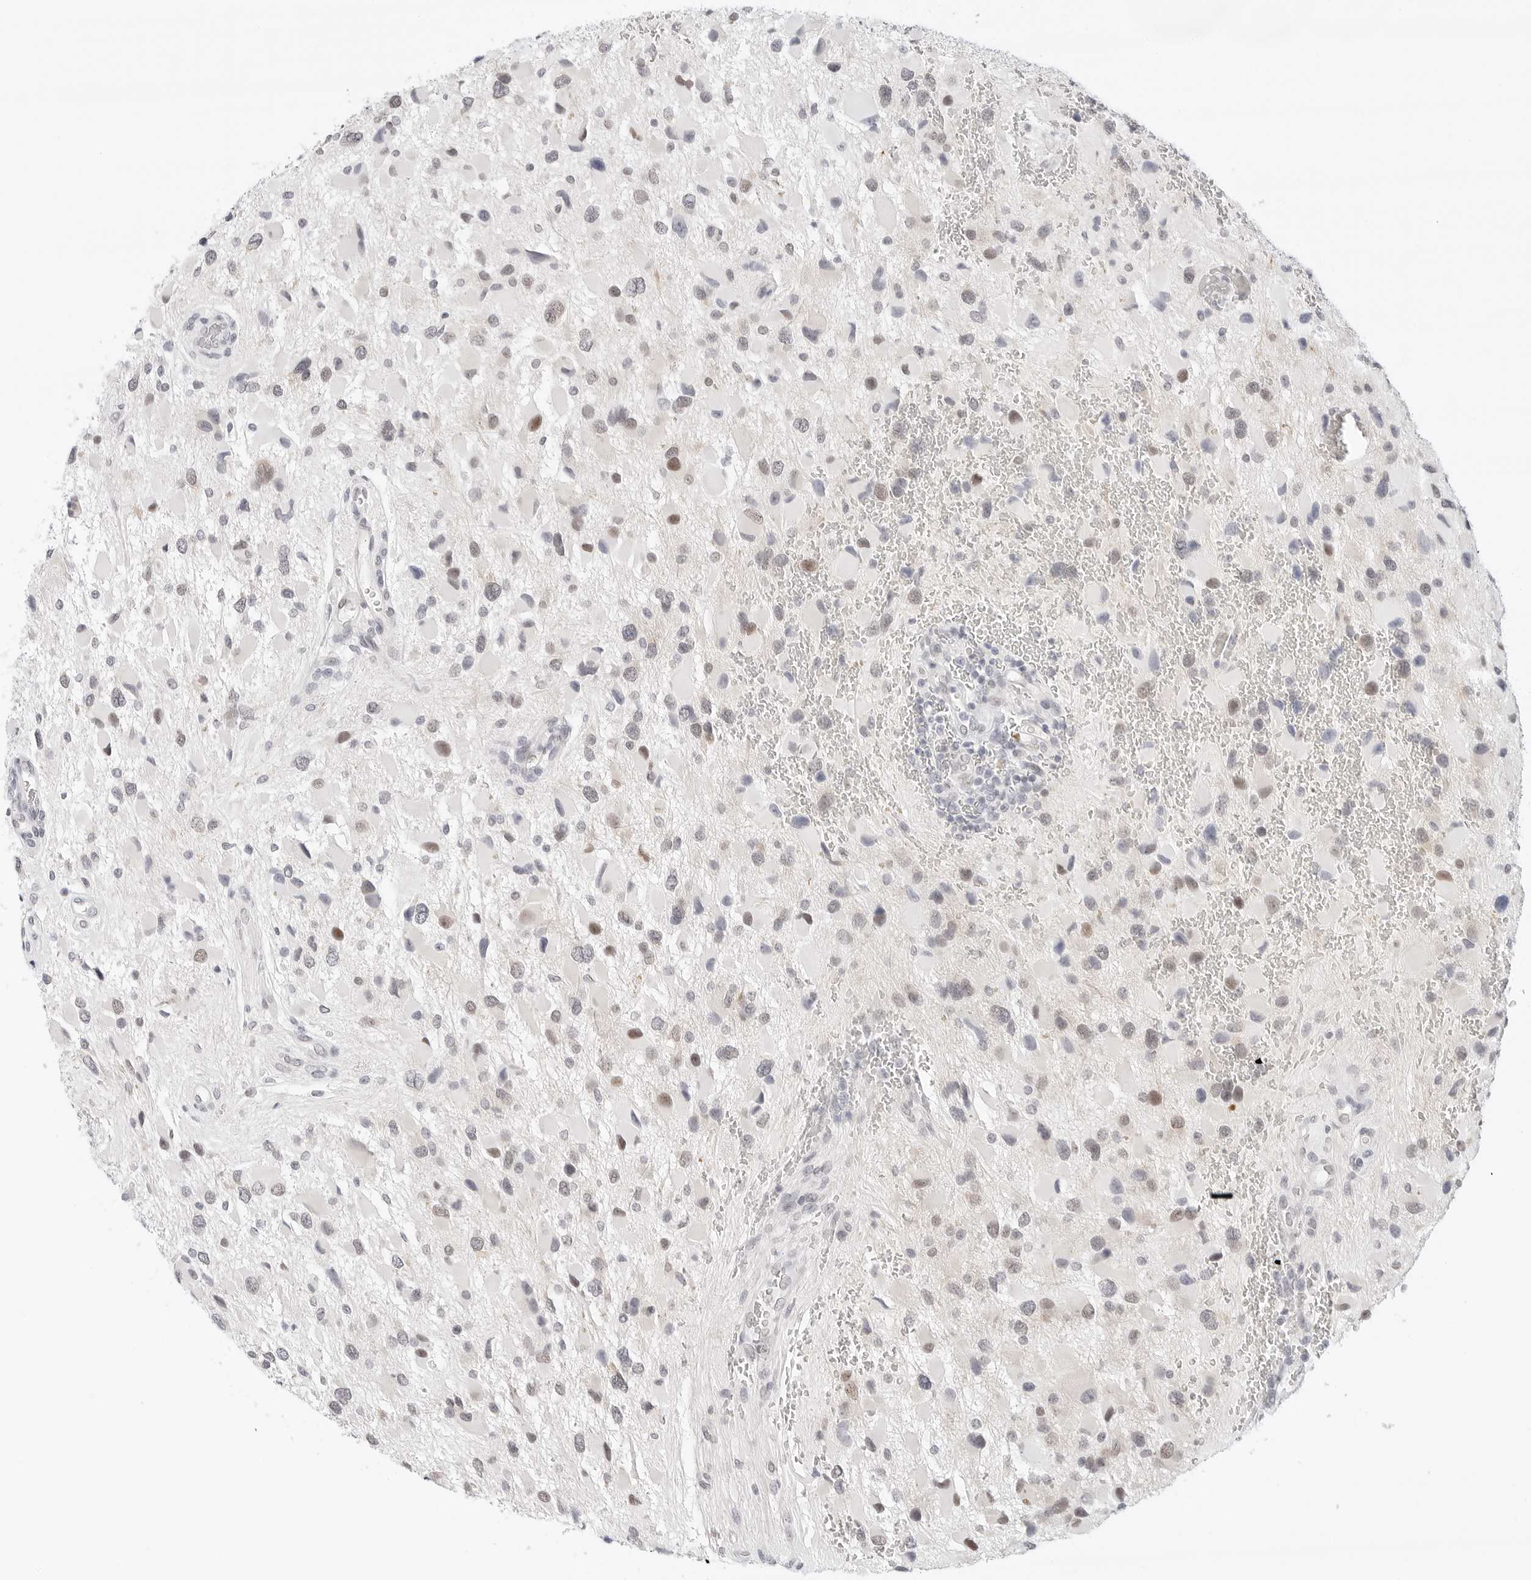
{"staining": {"intensity": "weak", "quantity": "25%-75%", "location": "nuclear"}, "tissue": "glioma", "cell_type": "Tumor cells", "image_type": "cancer", "snomed": [{"axis": "morphology", "description": "Glioma, malignant, High grade"}, {"axis": "topography", "description": "Brain"}], "caption": "High-grade glioma (malignant) was stained to show a protein in brown. There is low levels of weak nuclear staining in approximately 25%-75% of tumor cells.", "gene": "TSEN2", "patient": {"sex": "male", "age": 53}}